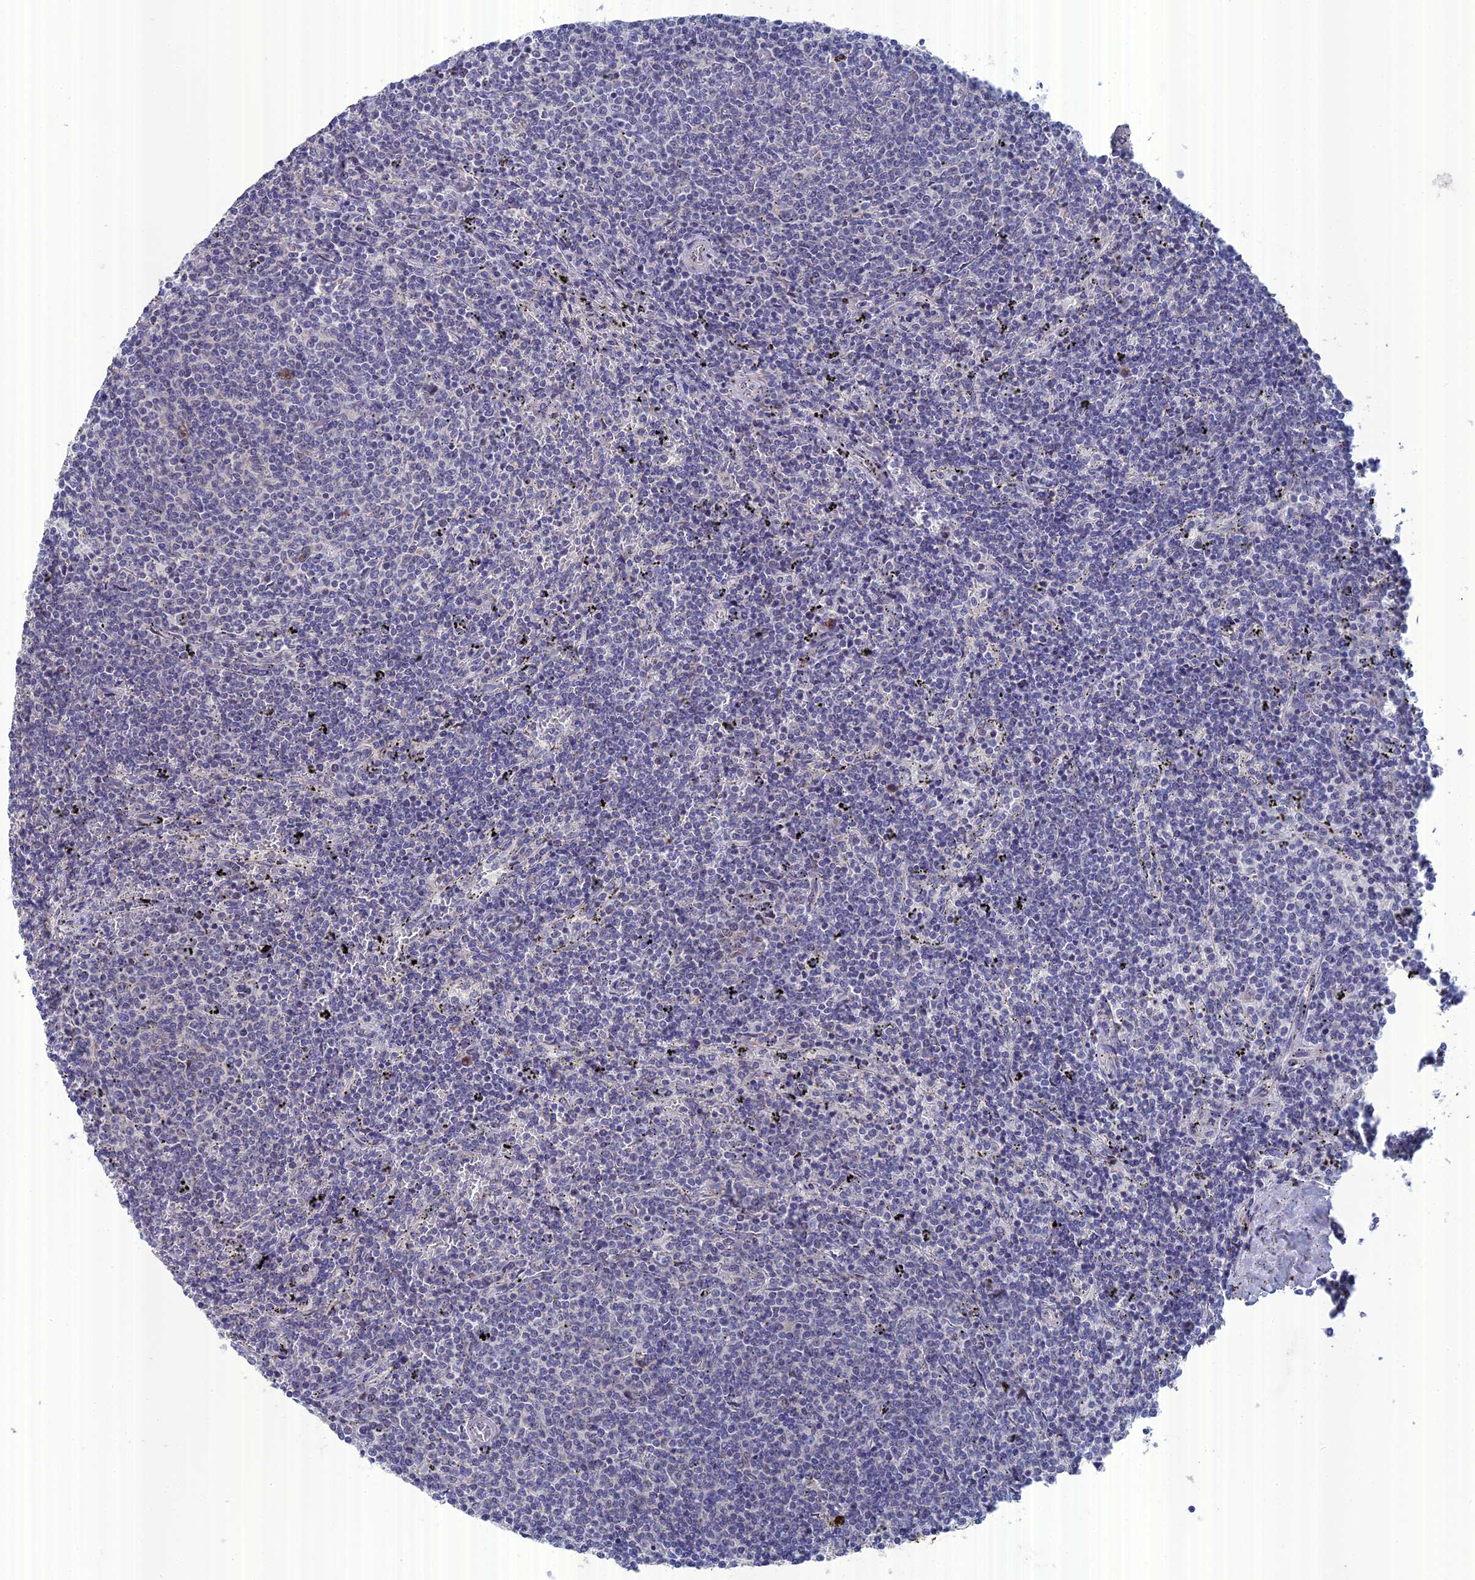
{"staining": {"intensity": "negative", "quantity": "none", "location": "none"}, "tissue": "lymphoma", "cell_type": "Tumor cells", "image_type": "cancer", "snomed": [{"axis": "morphology", "description": "Malignant lymphoma, non-Hodgkin's type, Low grade"}, {"axis": "topography", "description": "Spleen"}], "caption": "Tumor cells show no significant staining in lymphoma. The staining is performed using DAB (3,3'-diaminobenzidine) brown chromogen with nuclei counter-stained in using hematoxylin.", "gene": "TMEM161A", "patient": {"sex": "female", "age": 50}}